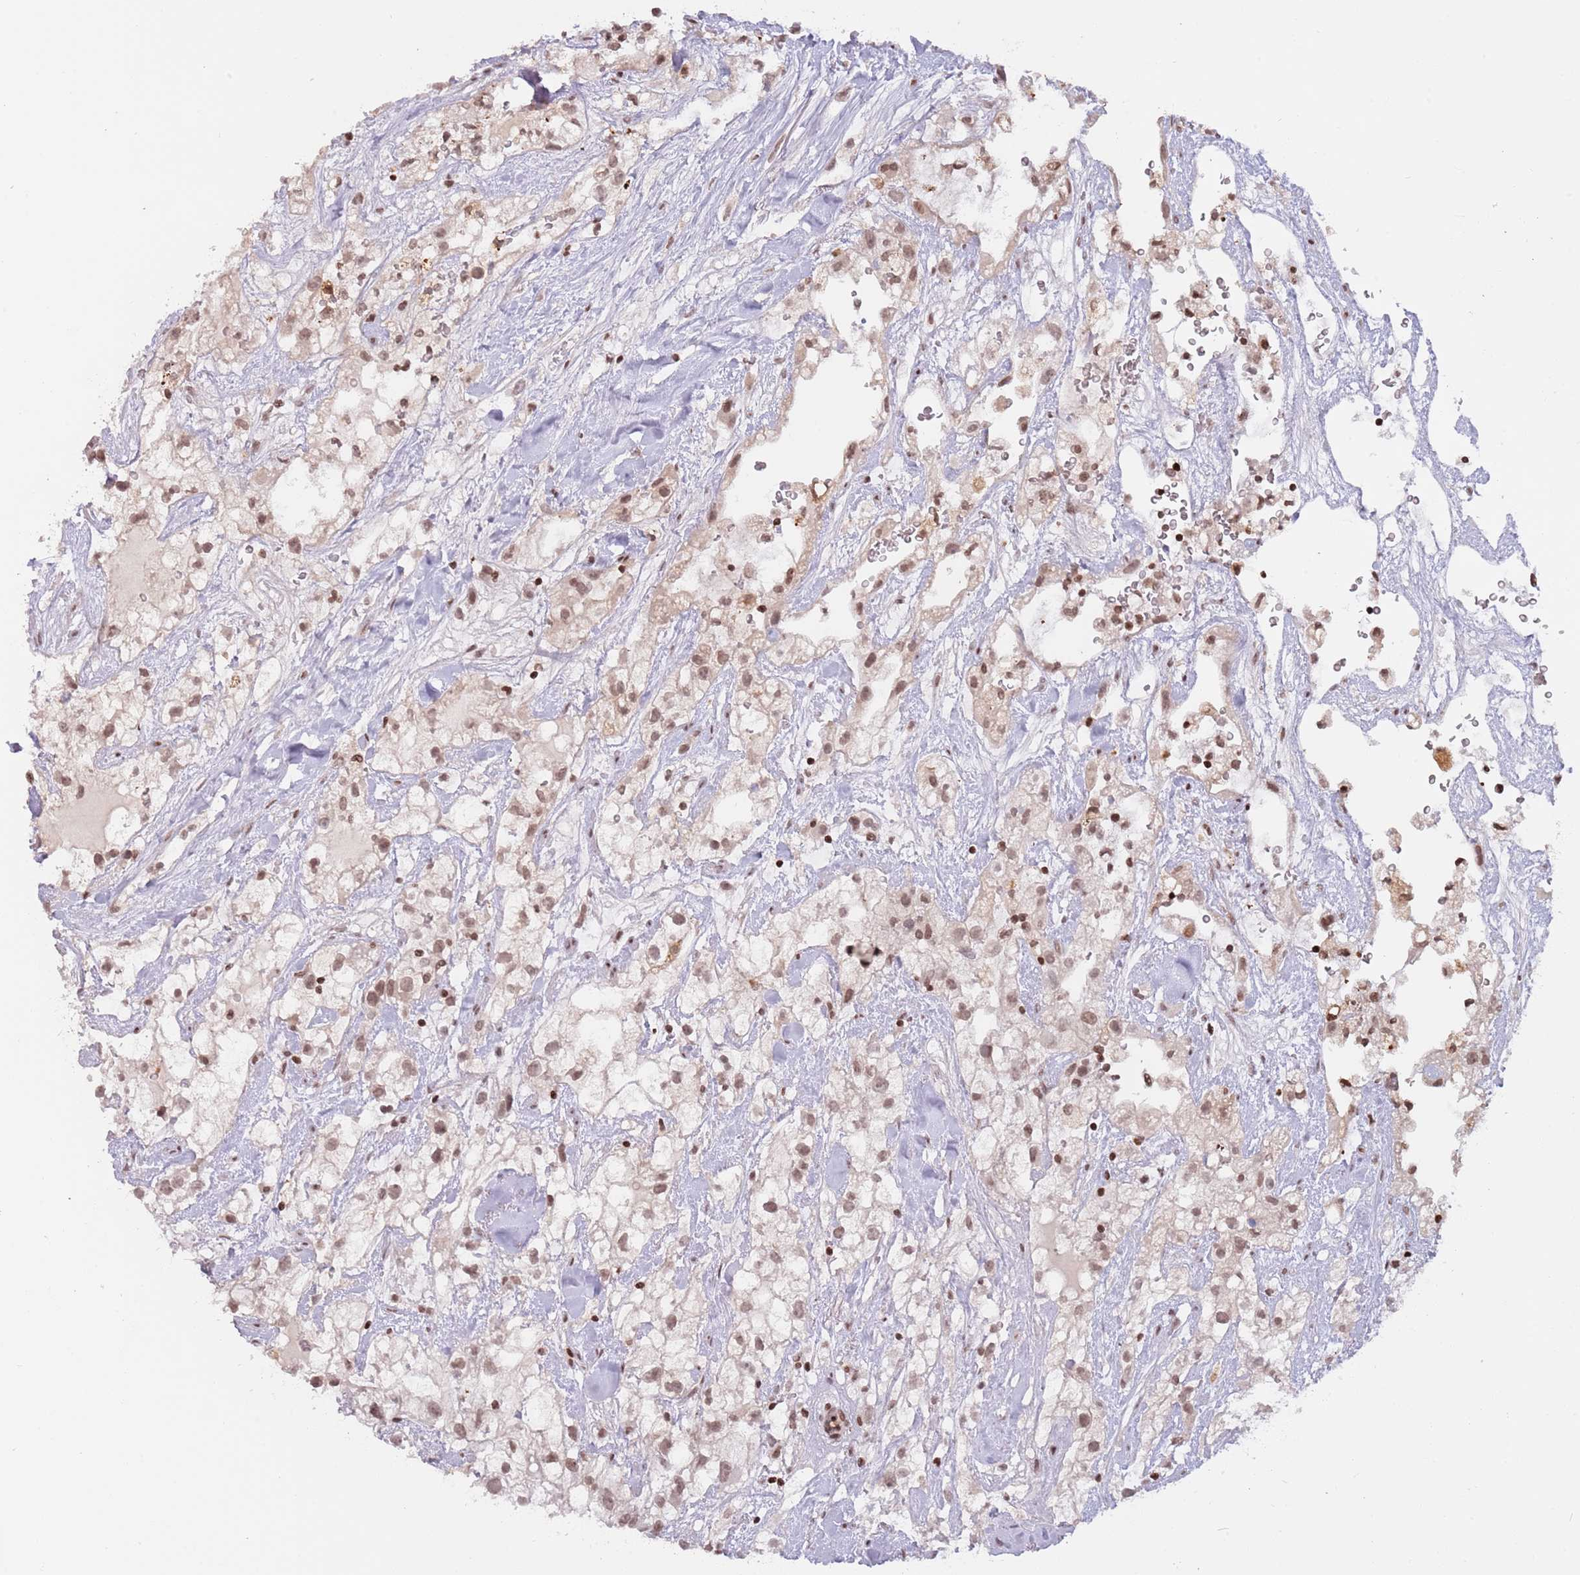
{"staining": {"intensity": "weak", "quantity": ">75%", "location": "nuclear"}, "tissue": "renal cancer", "cell_type": "Tumor cells", "image_type": "cancer", "snomed": [{"axis": "morphology", "description": "Adenocarcinoma, NOS"}, {"axis": "topography", "description": "Kidney"}], "caption": "A histopathology image of human renal cancer (adenocarcinoma) stained for a protein shows weak nuclear brown staining in tumor cells. The staining is performed using DAB (3,3'-diaminobenzidine) brown chromogen to label protein expression. The nuclei are counter-stained blue using hematoxylin.", "gene": "SH3RF3", "patient": {"sex": "male", "age": 59}}